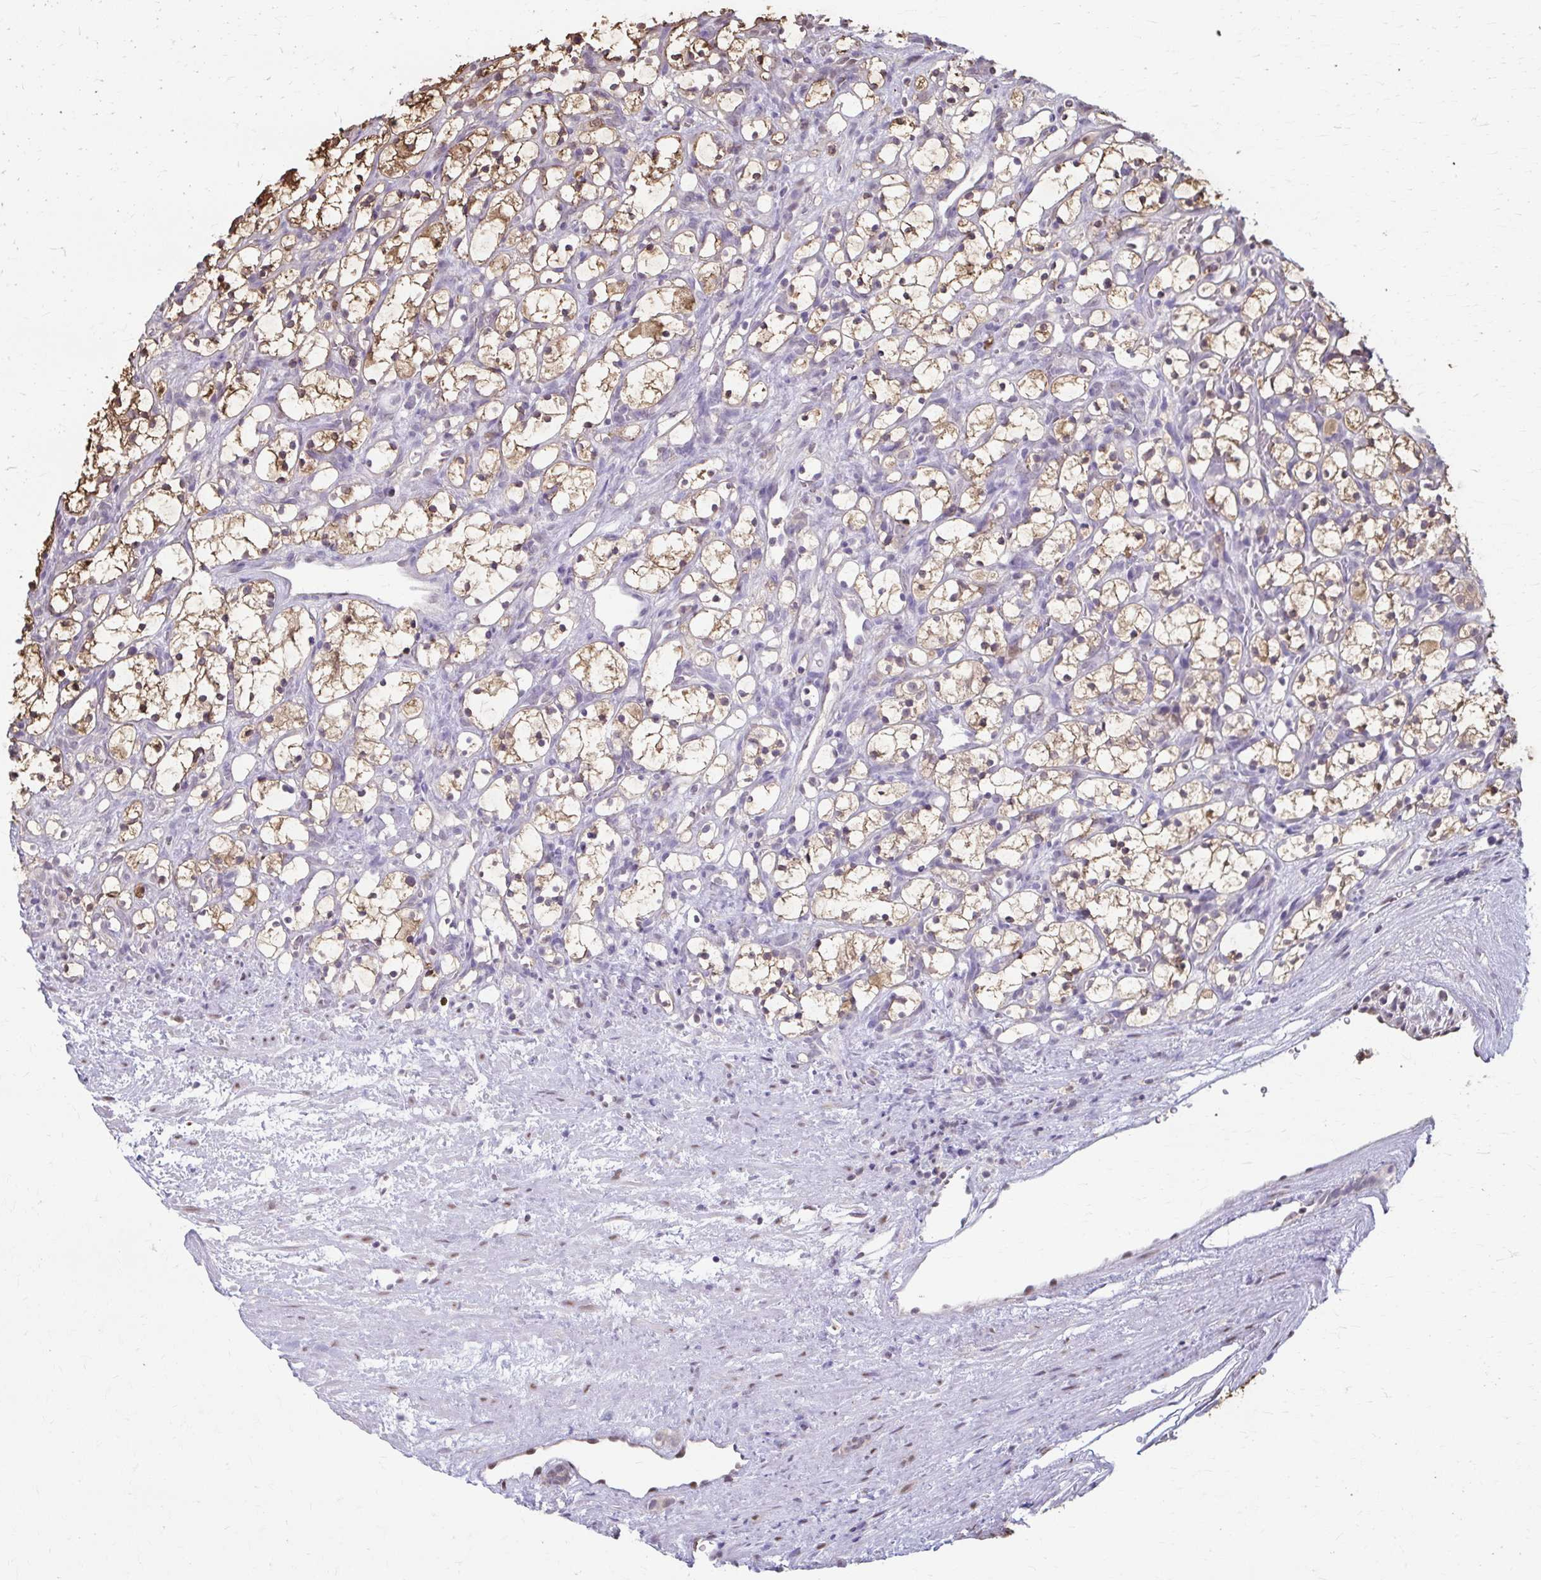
{"staining": {"intensity": "moderate", "quantity": ">75%", "location": "cytoplasmic/membranous"}, "tissue": "renal cancer", "cell_type": "Tumor cells", "image_type": "cancer", "snomed": [{"axis": "morphology", "description": "Adenocarcinoma, NOS"}, {"axis": "topography", "description": "Kidney"}], "caption": "Protein expression analysis of human renal adenocarcinoma reveals moderate cytoplasmic/membranous positivity in approximately >75% of tumor cells.", "gene": "ING4", "patient": {"sex": "female", "age": 69}}